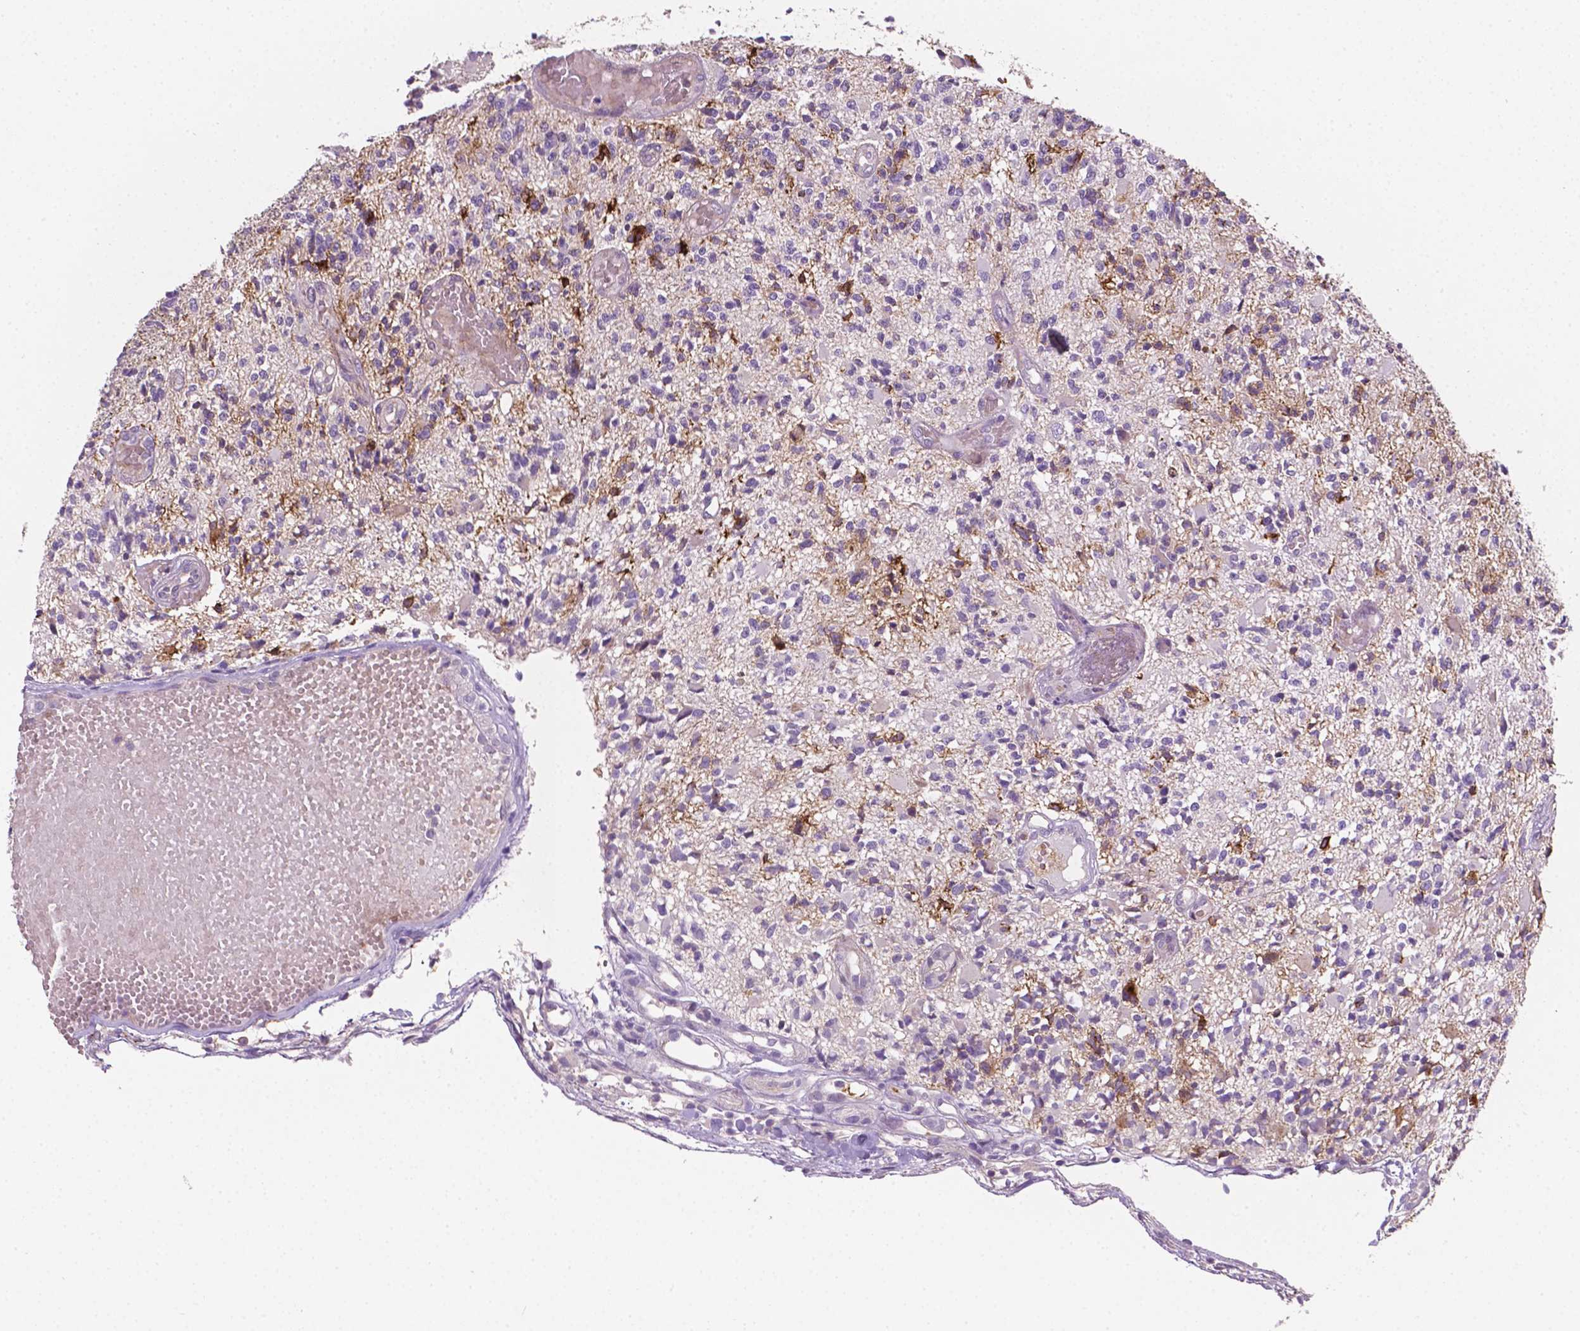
{"staining": {"intensity": "negative", "quantity": "none", "location": "none"}, "tissue": "glioma", "cell_type": "Tumor cells", "image_type": "cancer", "snomed": [{"axis": "morphology", "description": "Glioma, malignant, High grade"}, {"axis": "topography", "description": "Brain"}], "caption": "The immunohistochemistry (IHC) micrograph has no significant staining in tumor cells of malignant glioma (high-grade) tissue.", "gene": "EGFR", "patient": {"sex": "female", "age": 63}}